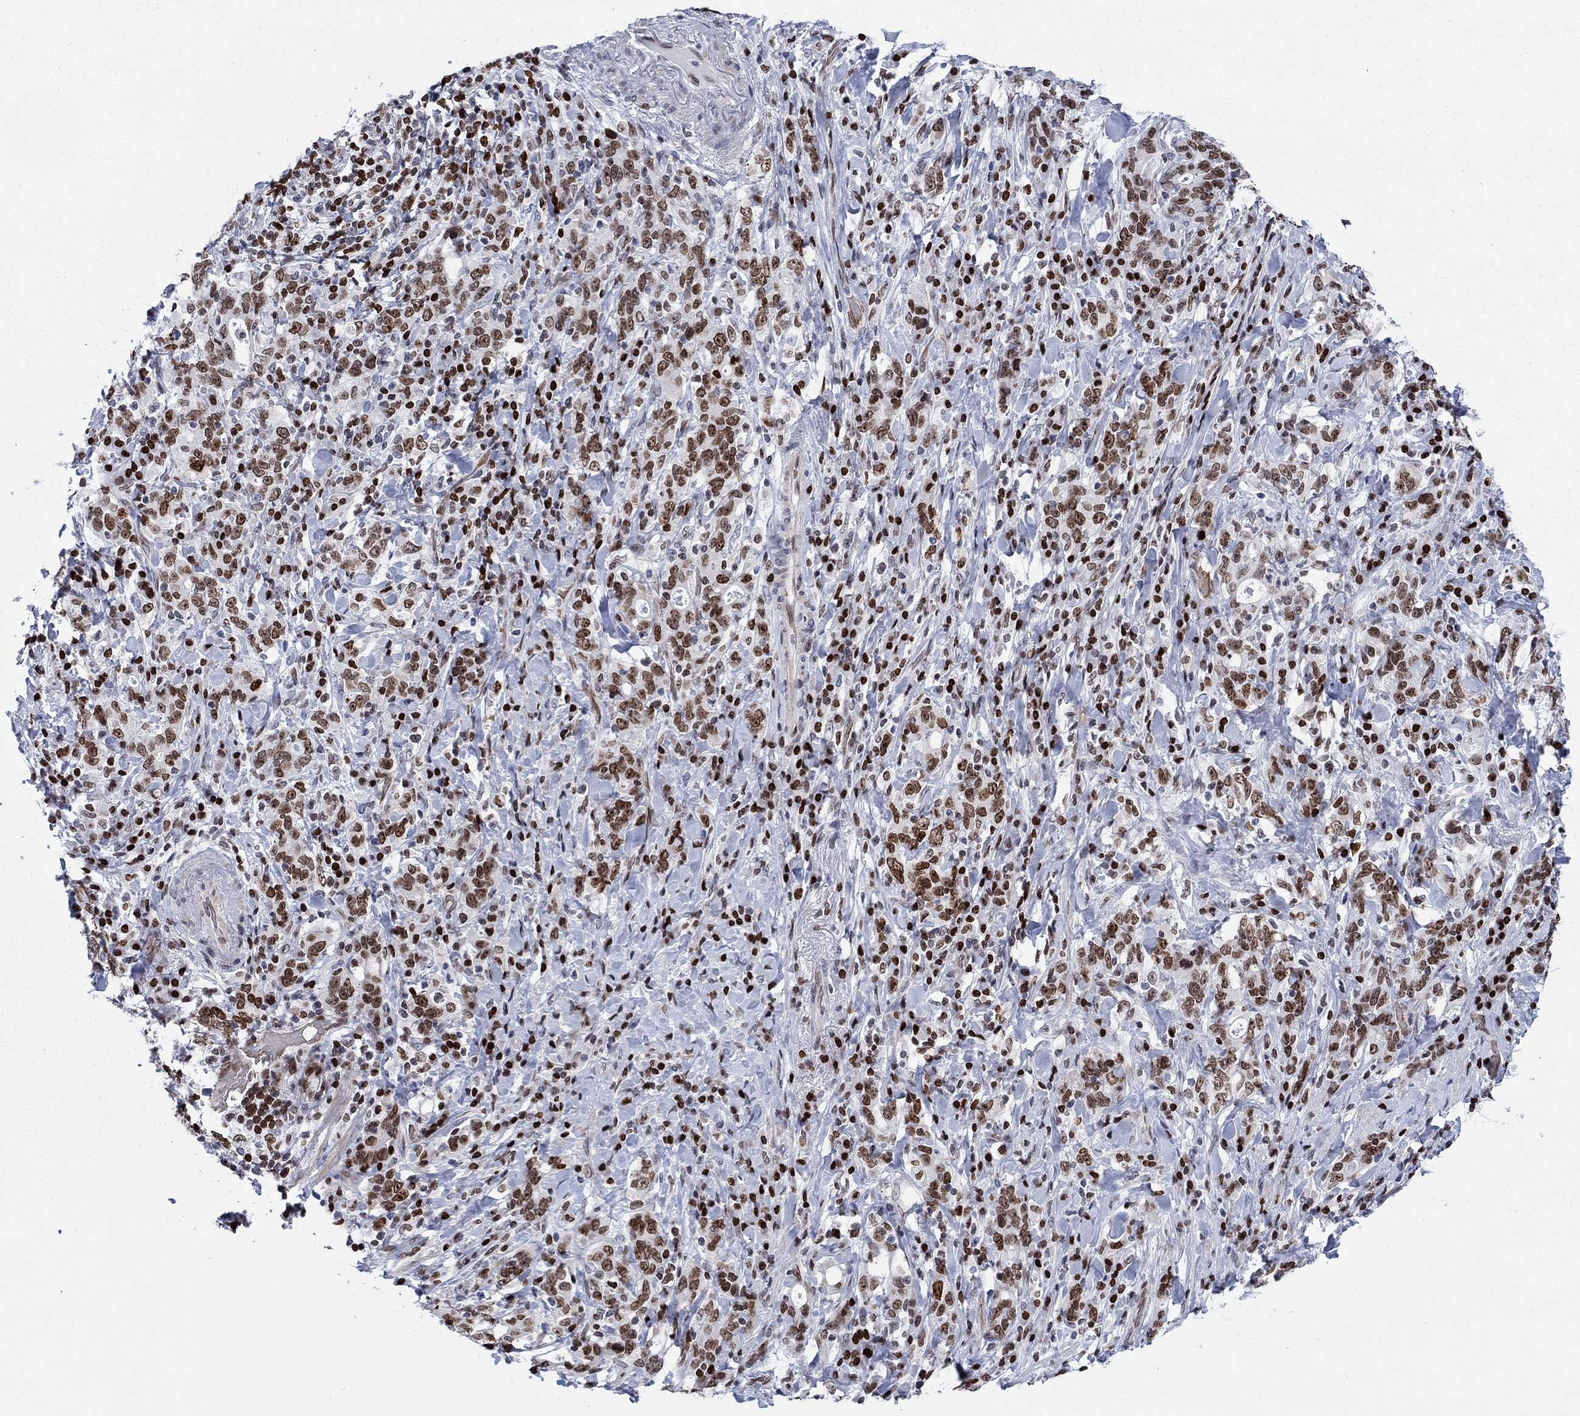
{"staining": {"intensity": "moderate", "quantity": ">75%", "location": "nuclear"}, "tissue": "stomach cancer", "cell_type": "Tumor cells", "image_type": "cancer", "snomed": [{"axis": "morphology", "description": "Adenocarcinoma, NOS"}, {"axis": "topography", "description": "Stomach"}], "caption": "Stomach adenocarcinoma stained with immunohistochemistry (IHC) exhibits moderate nuclear staining in approximately >75% of tumor cells.", "gene": "HMGA1", "patient": {"sex": "male", "age": 79}}